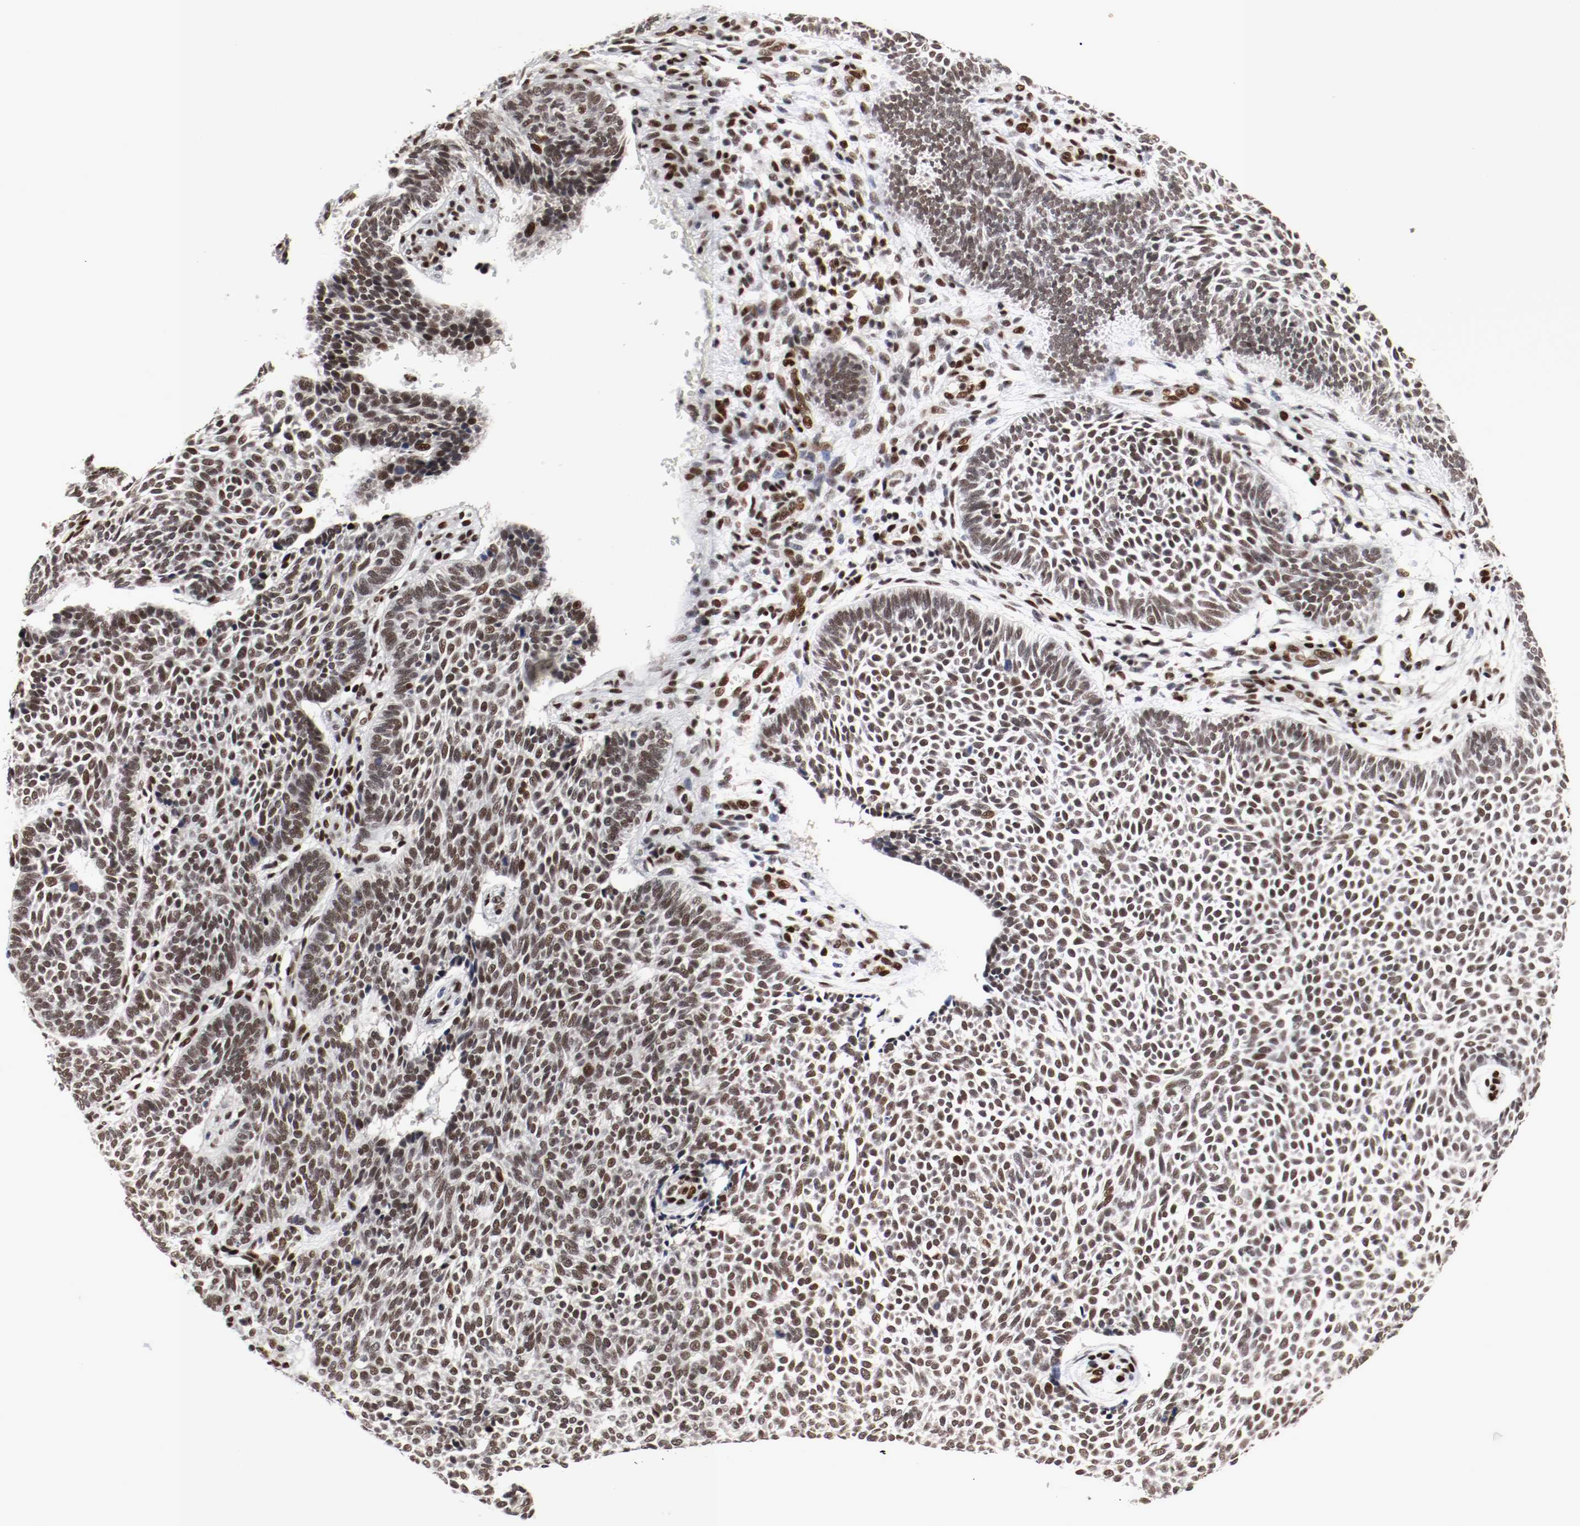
{"staining": {"intensity": "weak", "quantity": ">75%", "location": "nuclear"}, "tissue": "skin cancer", "cell_type": "Tumor cells", "image_type": "cancer", "snomed": [{"axis": "morphology", "description": "Normal tissue, NOS"}, {"axis": "morphology", "description": "Basal cell carcinoma"}, {"axis": "topography", "description": "Skin"}], "caption": "Immunohistochemical staining of skin basal cell carcinoma shows low levels of weak nuclear protein positivity in about >75% of tumor cells.", "gene": "MEF2D", "patient": {"sex": "male", "age": 87}}